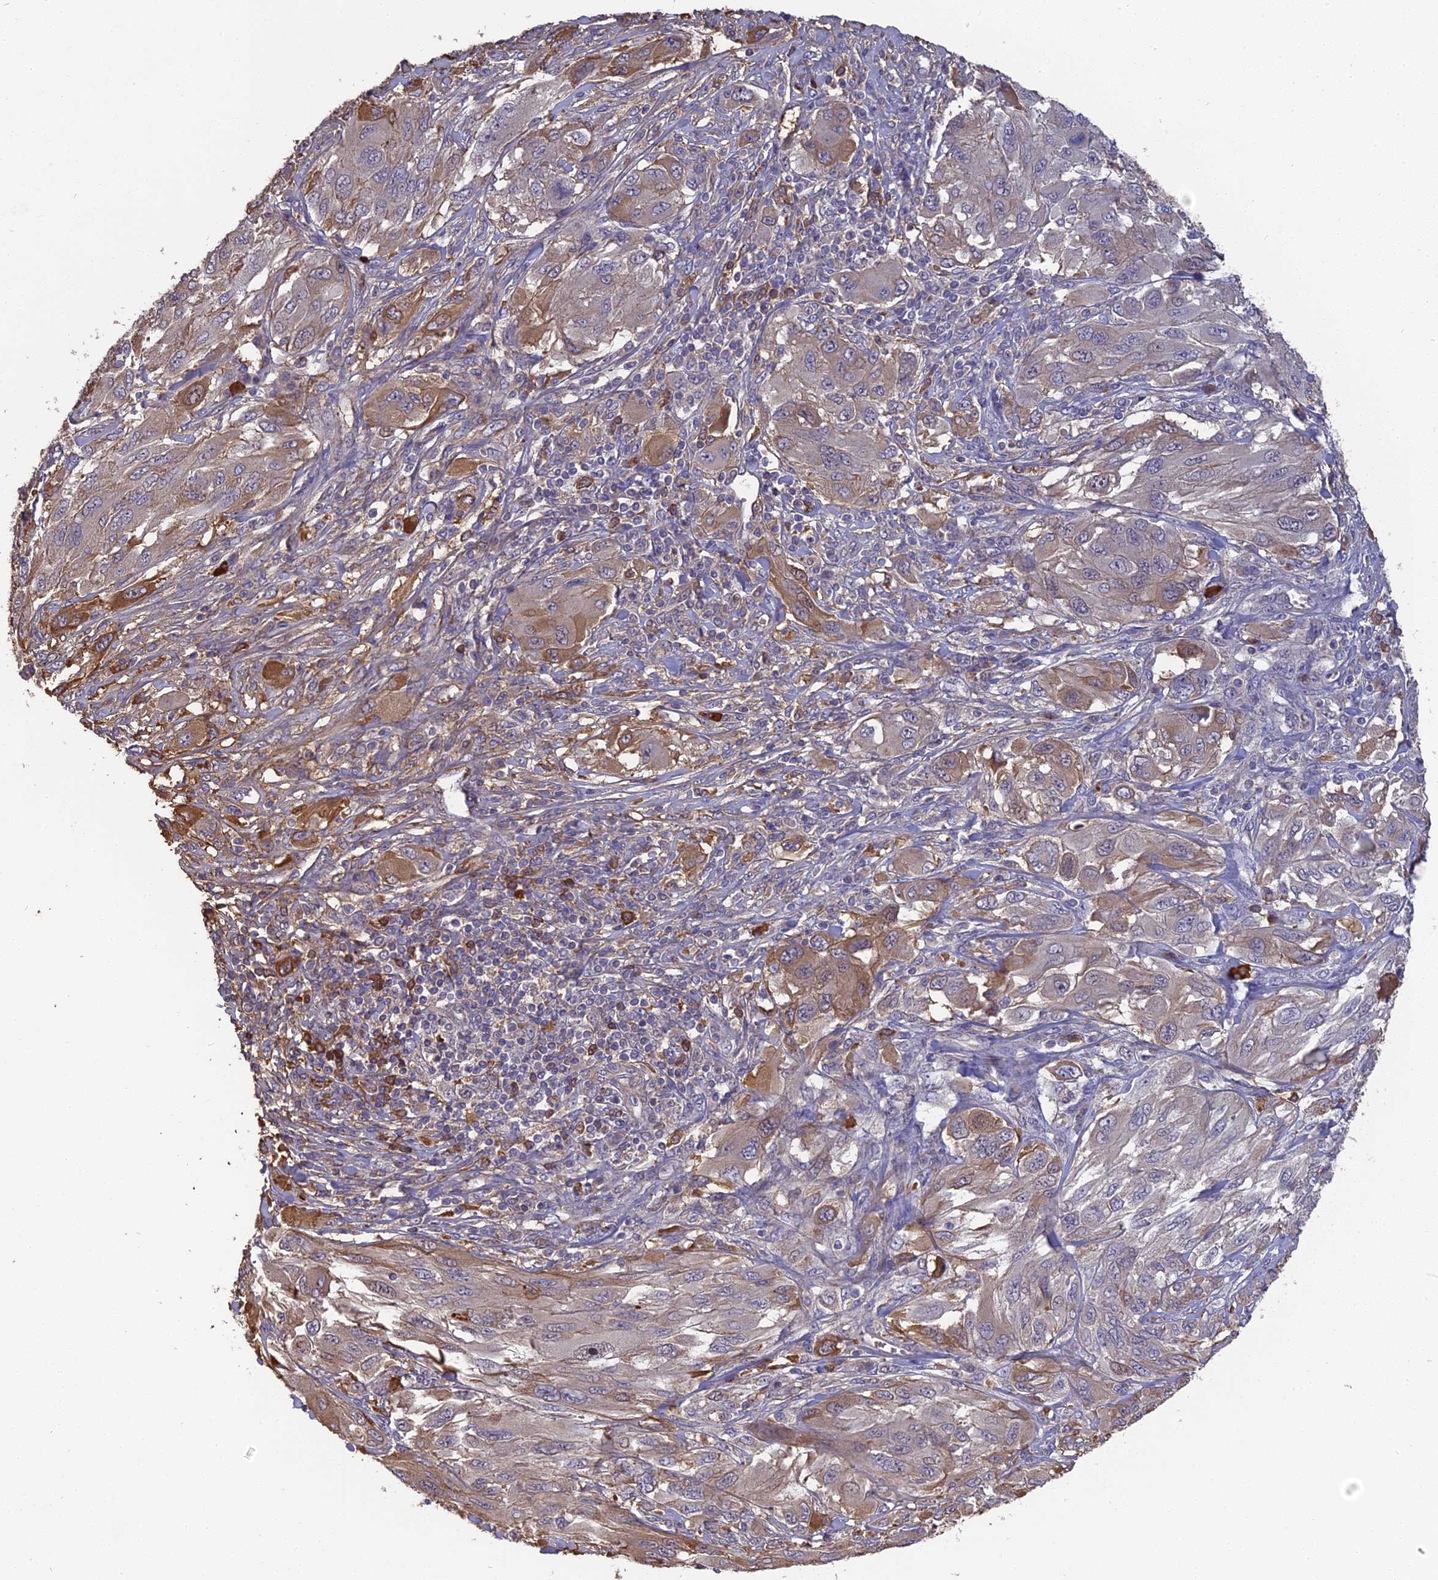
{"staining": {"intensity": "moderate", "quantity": "<25%", "location": "cytoplasmic/membranous"}, "tissue": "melanoma", "cell_type": "Tumor cells", "image_type": "cancer", "snomed": [{"axis": "morphology", "description": "Malignant melanoma, NOS"}, {"axis": "topography", "description": "Skin"}], "caption": "Immunohistochemistry (IHC) histopathology image of human malignant melanoma stained for a protein (brown), which exhibits low levels of moderate cytoplasmic/membranous expression in about <25% of tumor cells.", "gene": "ERMAP", "patient": {"sex": "female", "age": 91}}